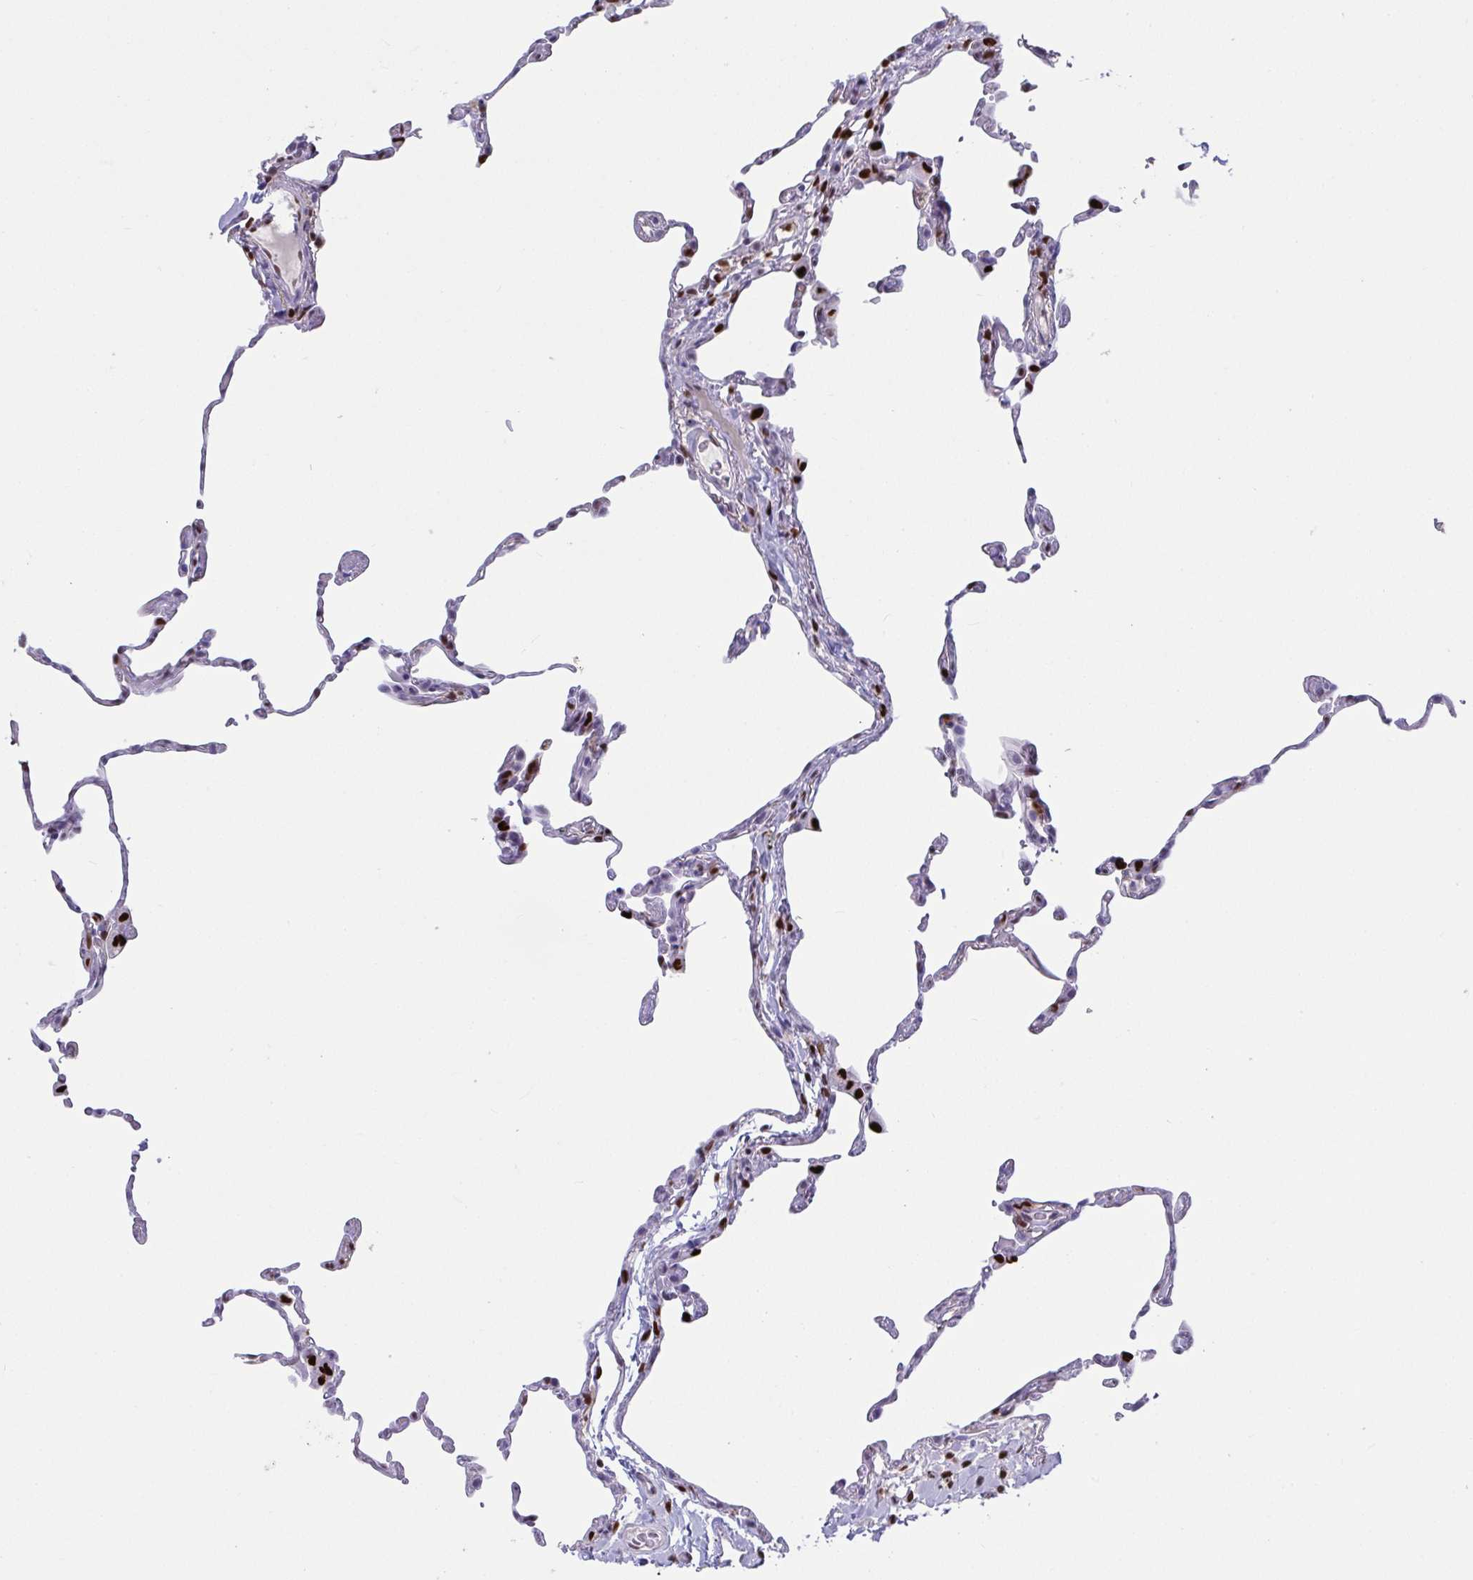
{"staining": {"intensity": "strong", "quantity": "<25%", "location": "nuclear"}, "tissue": "lung", "cell_type": "Alveolar cells", "image_type": "normal", "snomed": [{"axis": "morphology", "description": "Normal tissue, NOS"}, {"axis": "topography", "description": "Lung"}], "caption": "Protein analysis of normal lung reveals strong nuclear staining in about <25% of alveolar cells.", "gene": "ZNF586", "patient": {"sex": "female", "age": 57}}